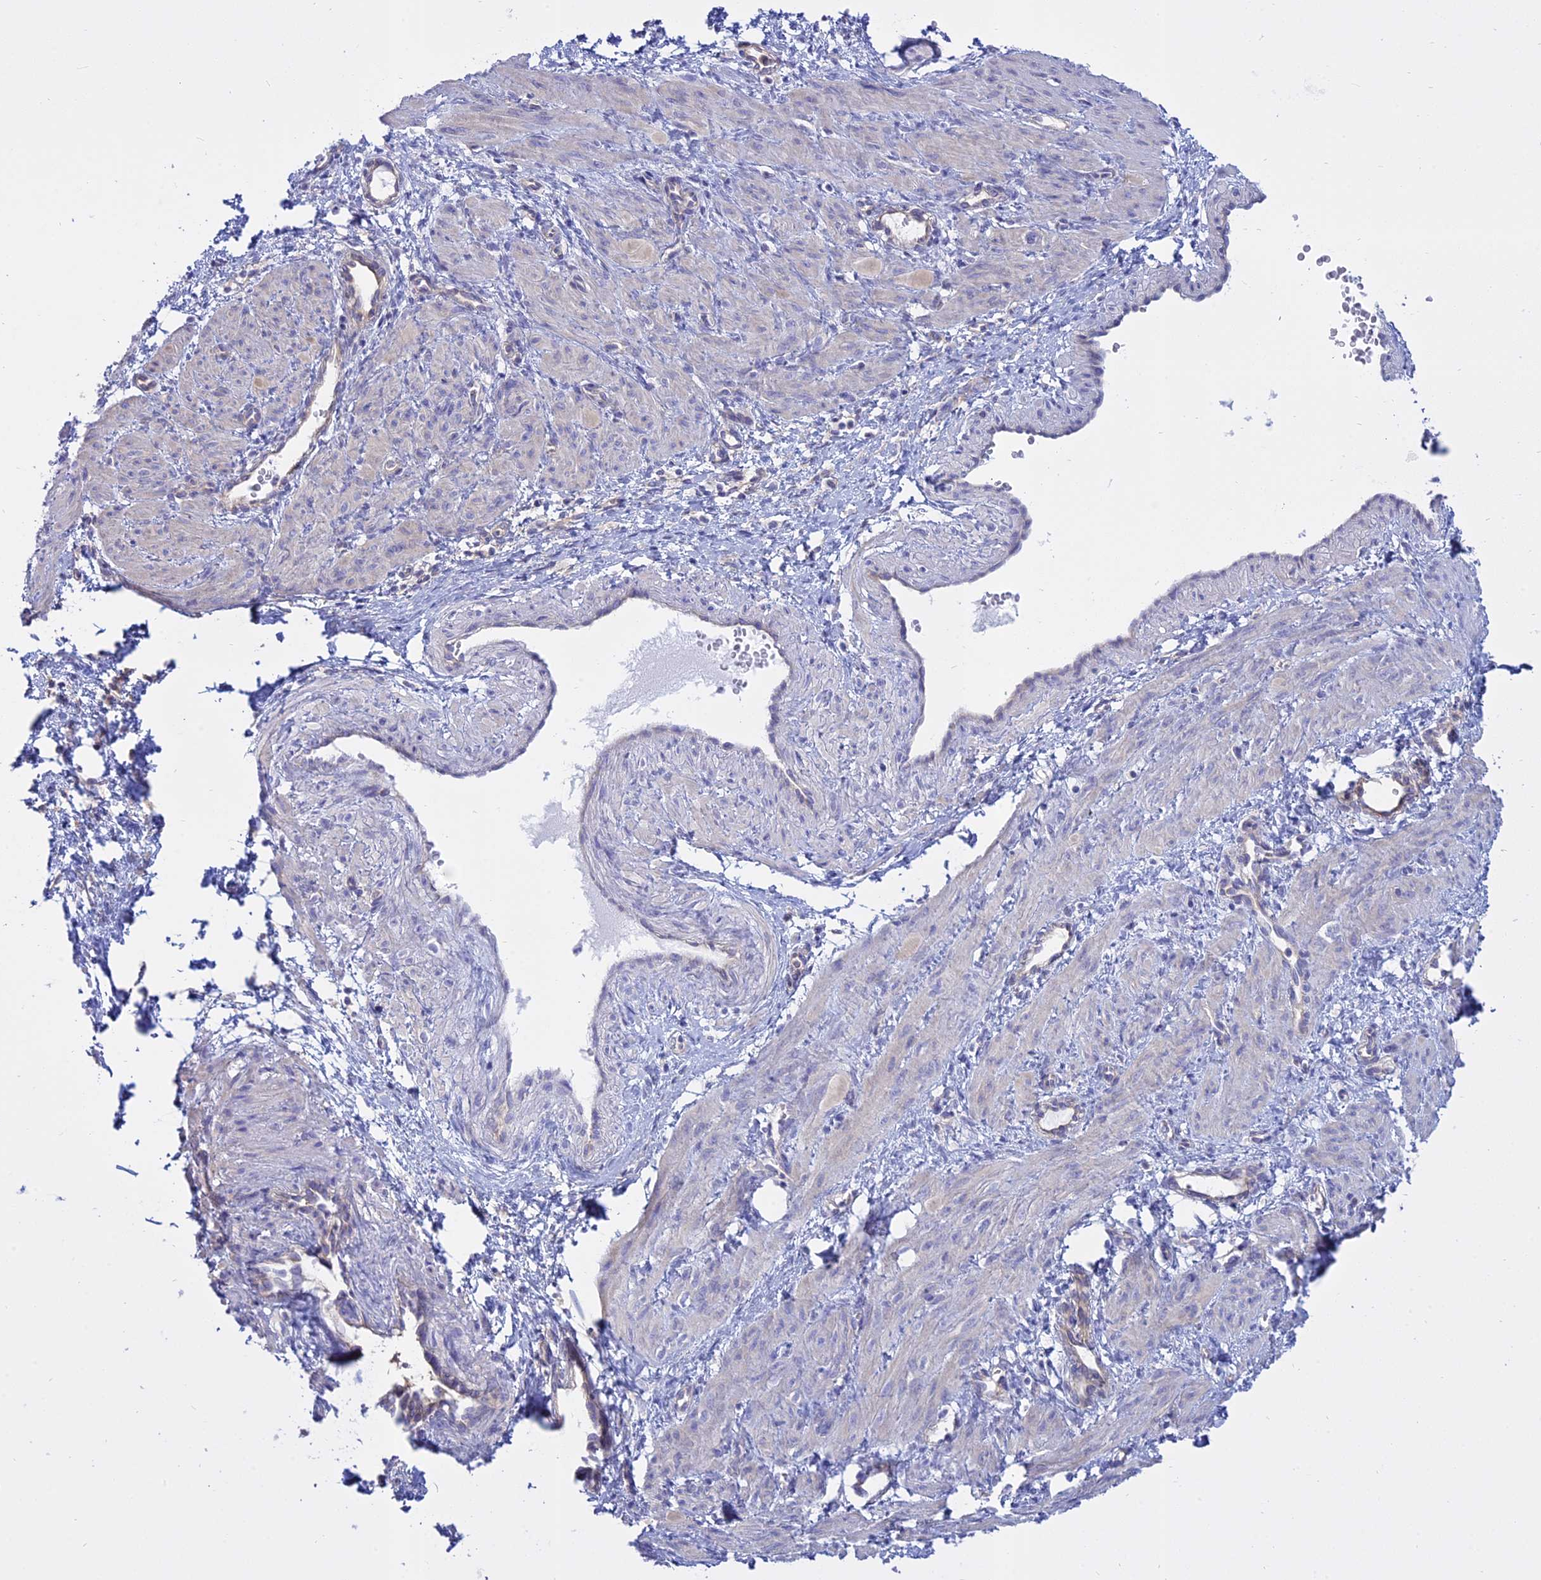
{"staining": {"intensity": "negative", "quantity": "none", "location": "none"}, "tissue": "smooth muscle", "cell_type": "Smooth muscle cells", "image_type": "normal", "snomed": [{"axis": "morphology", "description": "Normal tissue, NOS"}, {"axis": "topography", "description": "Endometrium"}], "caption": "IHC photomicrograph of normal smooth muscle: human smooth muscle stained with DAB (3,3'-diaminobenzidine) exhibits no significant protein expression in smooth muscle cells. Nuclei are stained in blue.", "gene": "AHCYL1", "patient": {"sex": "female", "age": 33}}